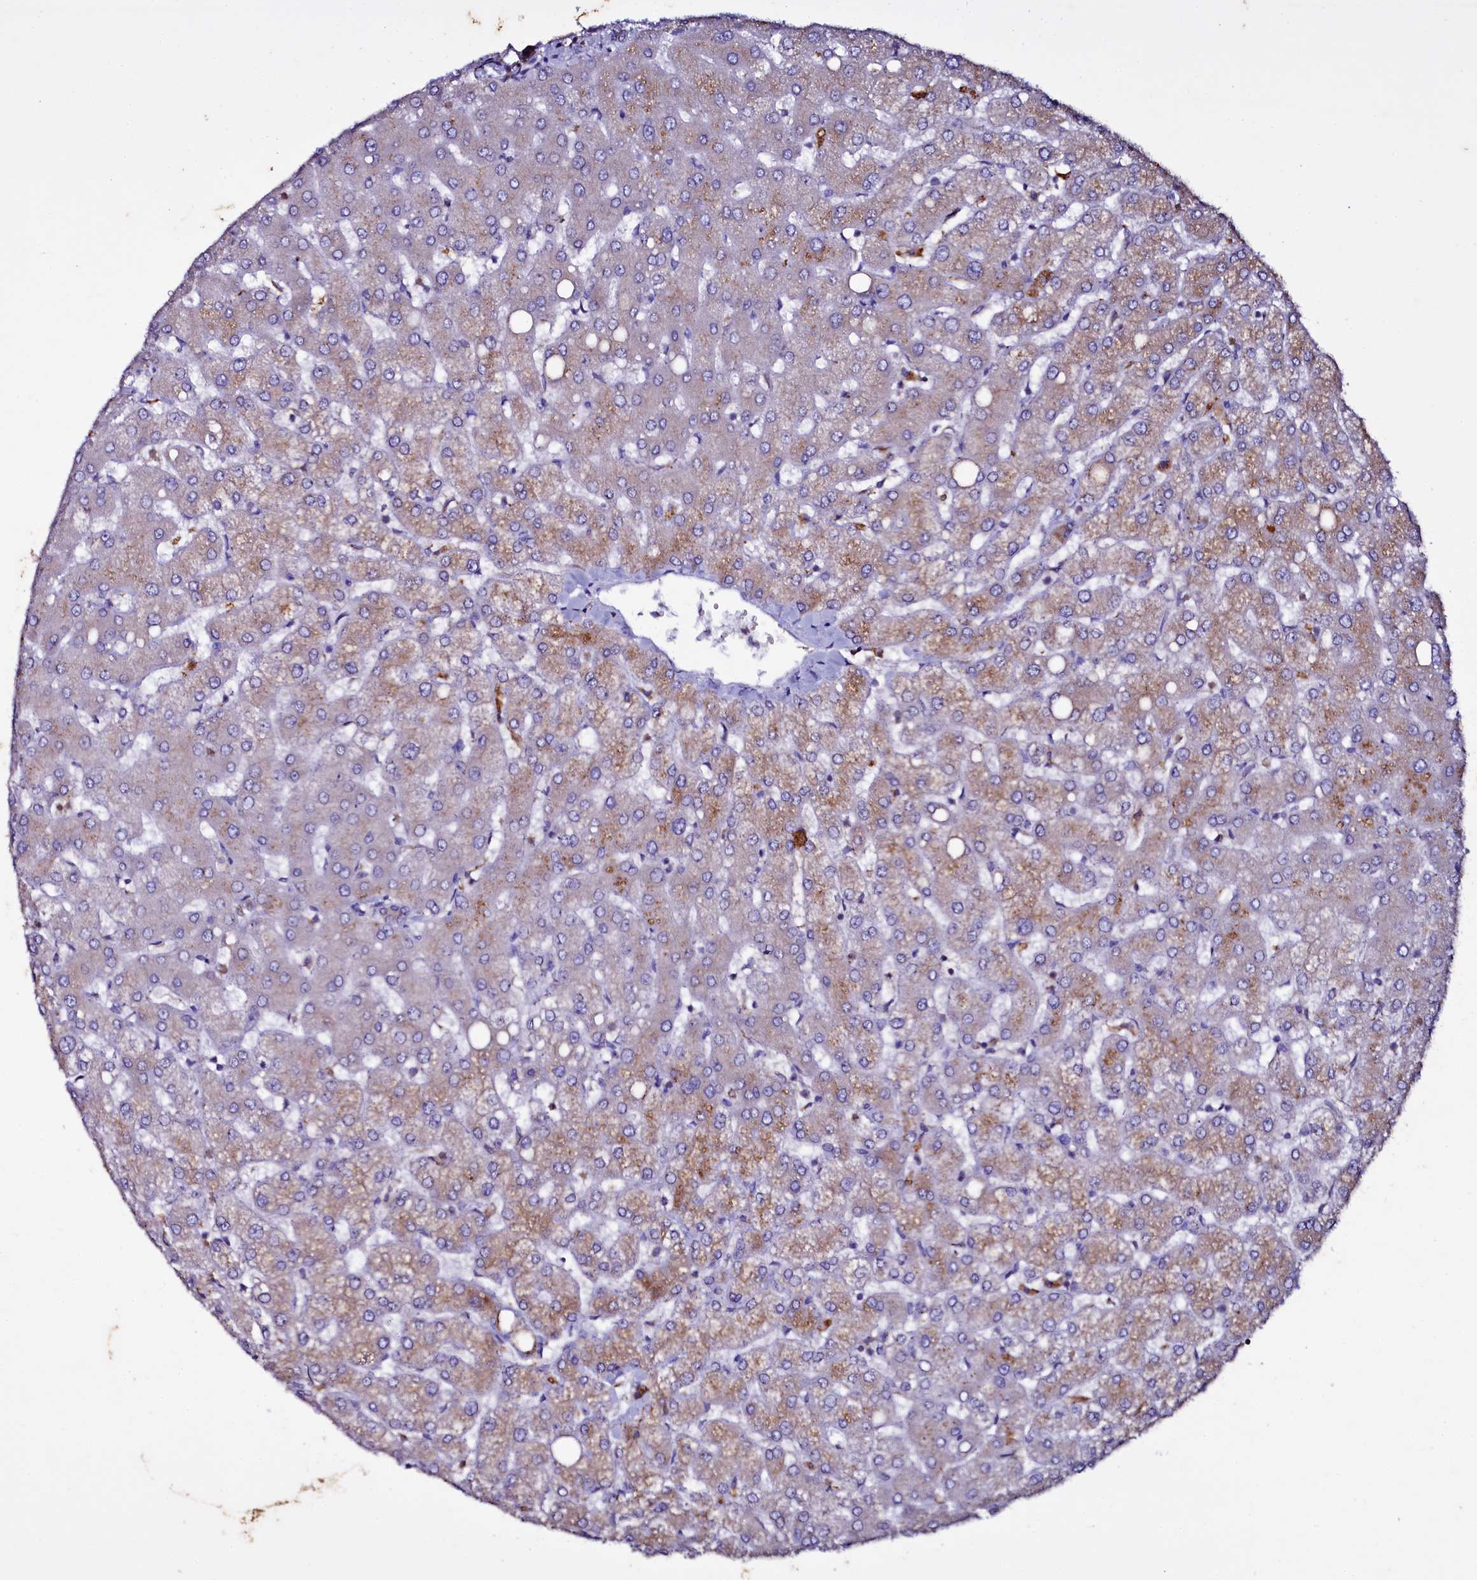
{"staining": {"intensity": "weak", "quantity": "<25%", "location": "cytoplasmic/membranous"}, "tissue": "liver", "cell_type": "Cholangiocytes", "image_type": "normal", "snomed": [{"axis": "morphology", "description": "Normal tissue, NOS"}, {"axis": "topography", "description": "Liver"}], "caption": "DAB (3,3'-diaminobenzidine) immunohistochemical staining of unremarkable human liver shows no significant positivity in cholangiocytes.", "gene": "SELENOT", "patient": {"sex": "female", "age": 54}}